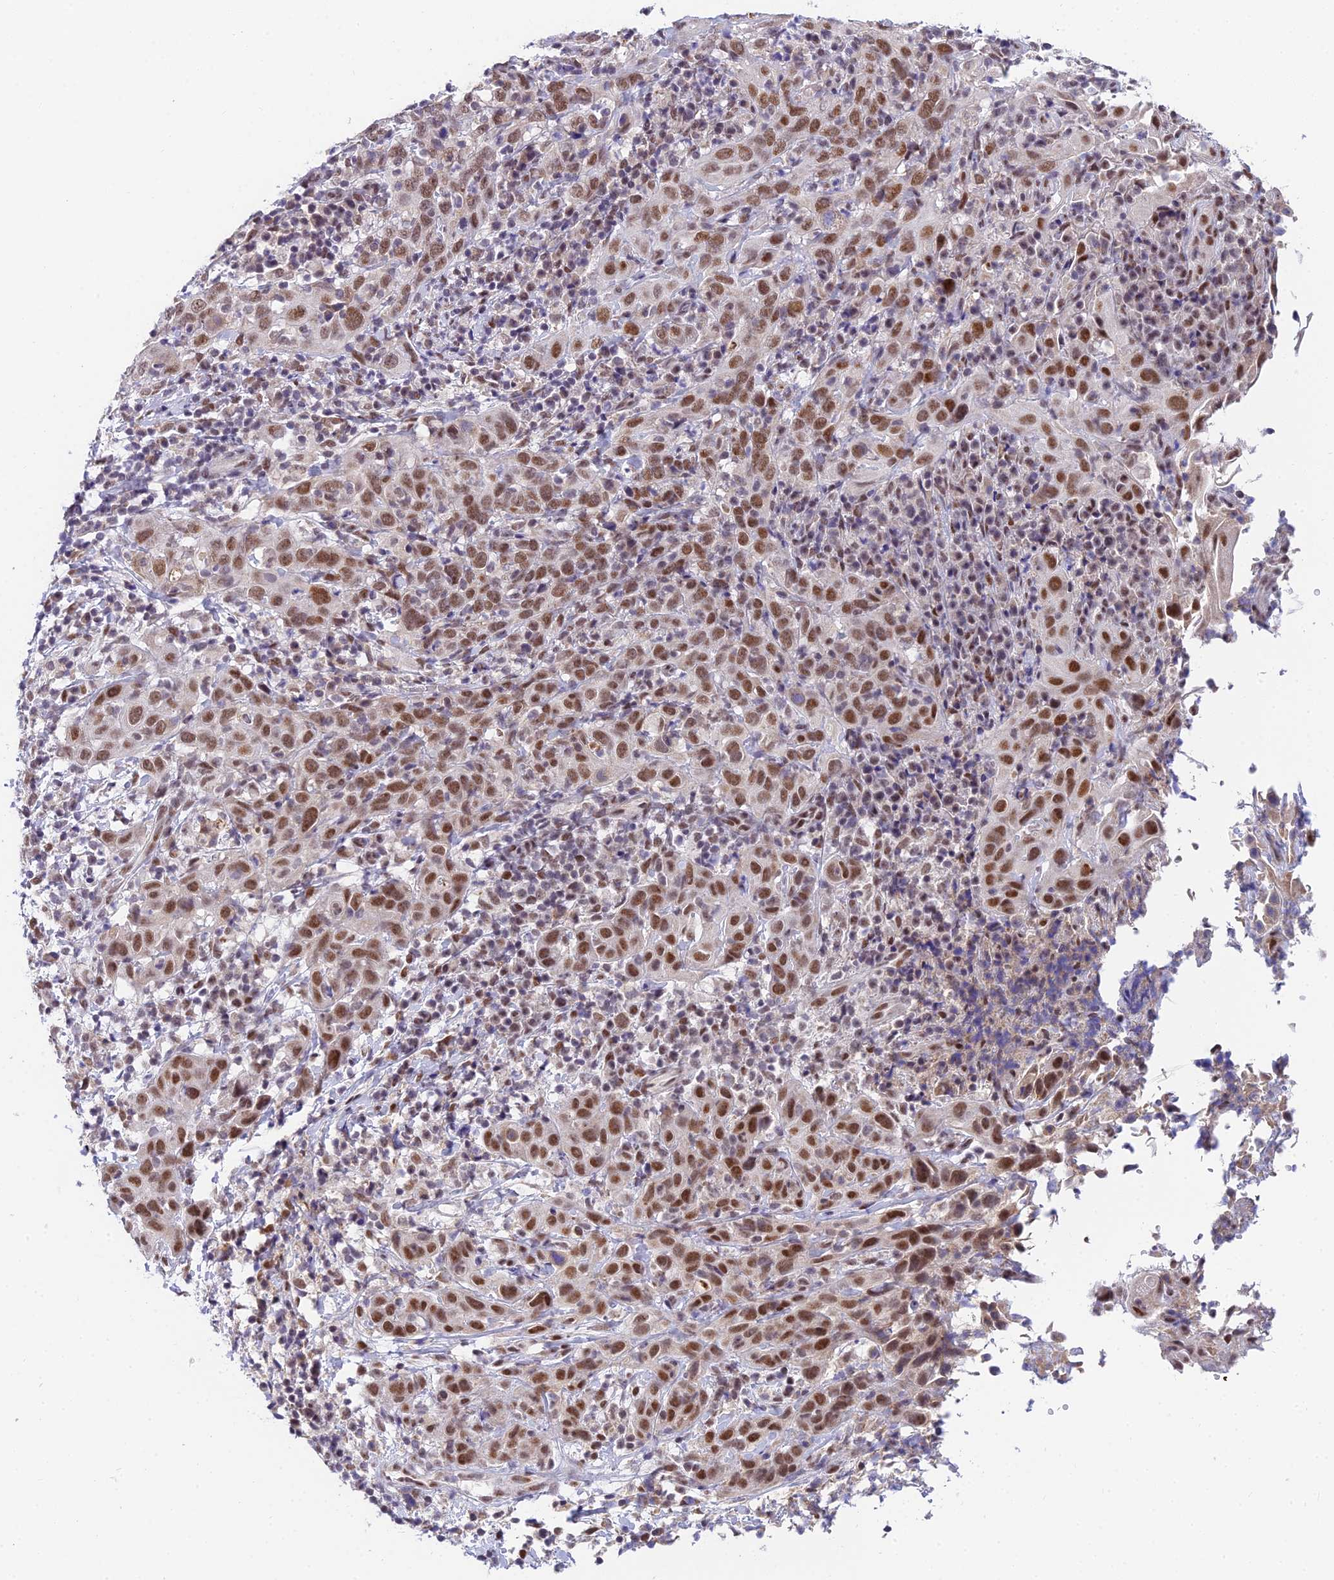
{"staining": {"intensity": "moderate", "quantity": ">75%", "location": "nuclear"}, "tissue": "cervical cancer", "cell_type": "Tumor cells", "image_type": "cancer", "snomed": [{"axis": "morphology", "description": "Squamous cell carcinoma, NOS"}, {"axis": "topography", "description": "Cervix"}], "caption": "The immunohistochemical stain highlights moderate nuclear positivity in tumor cells of cervical cancer tissue.", "gene": "C2orf49", "patient": {"sex": "female", "age": 46}}